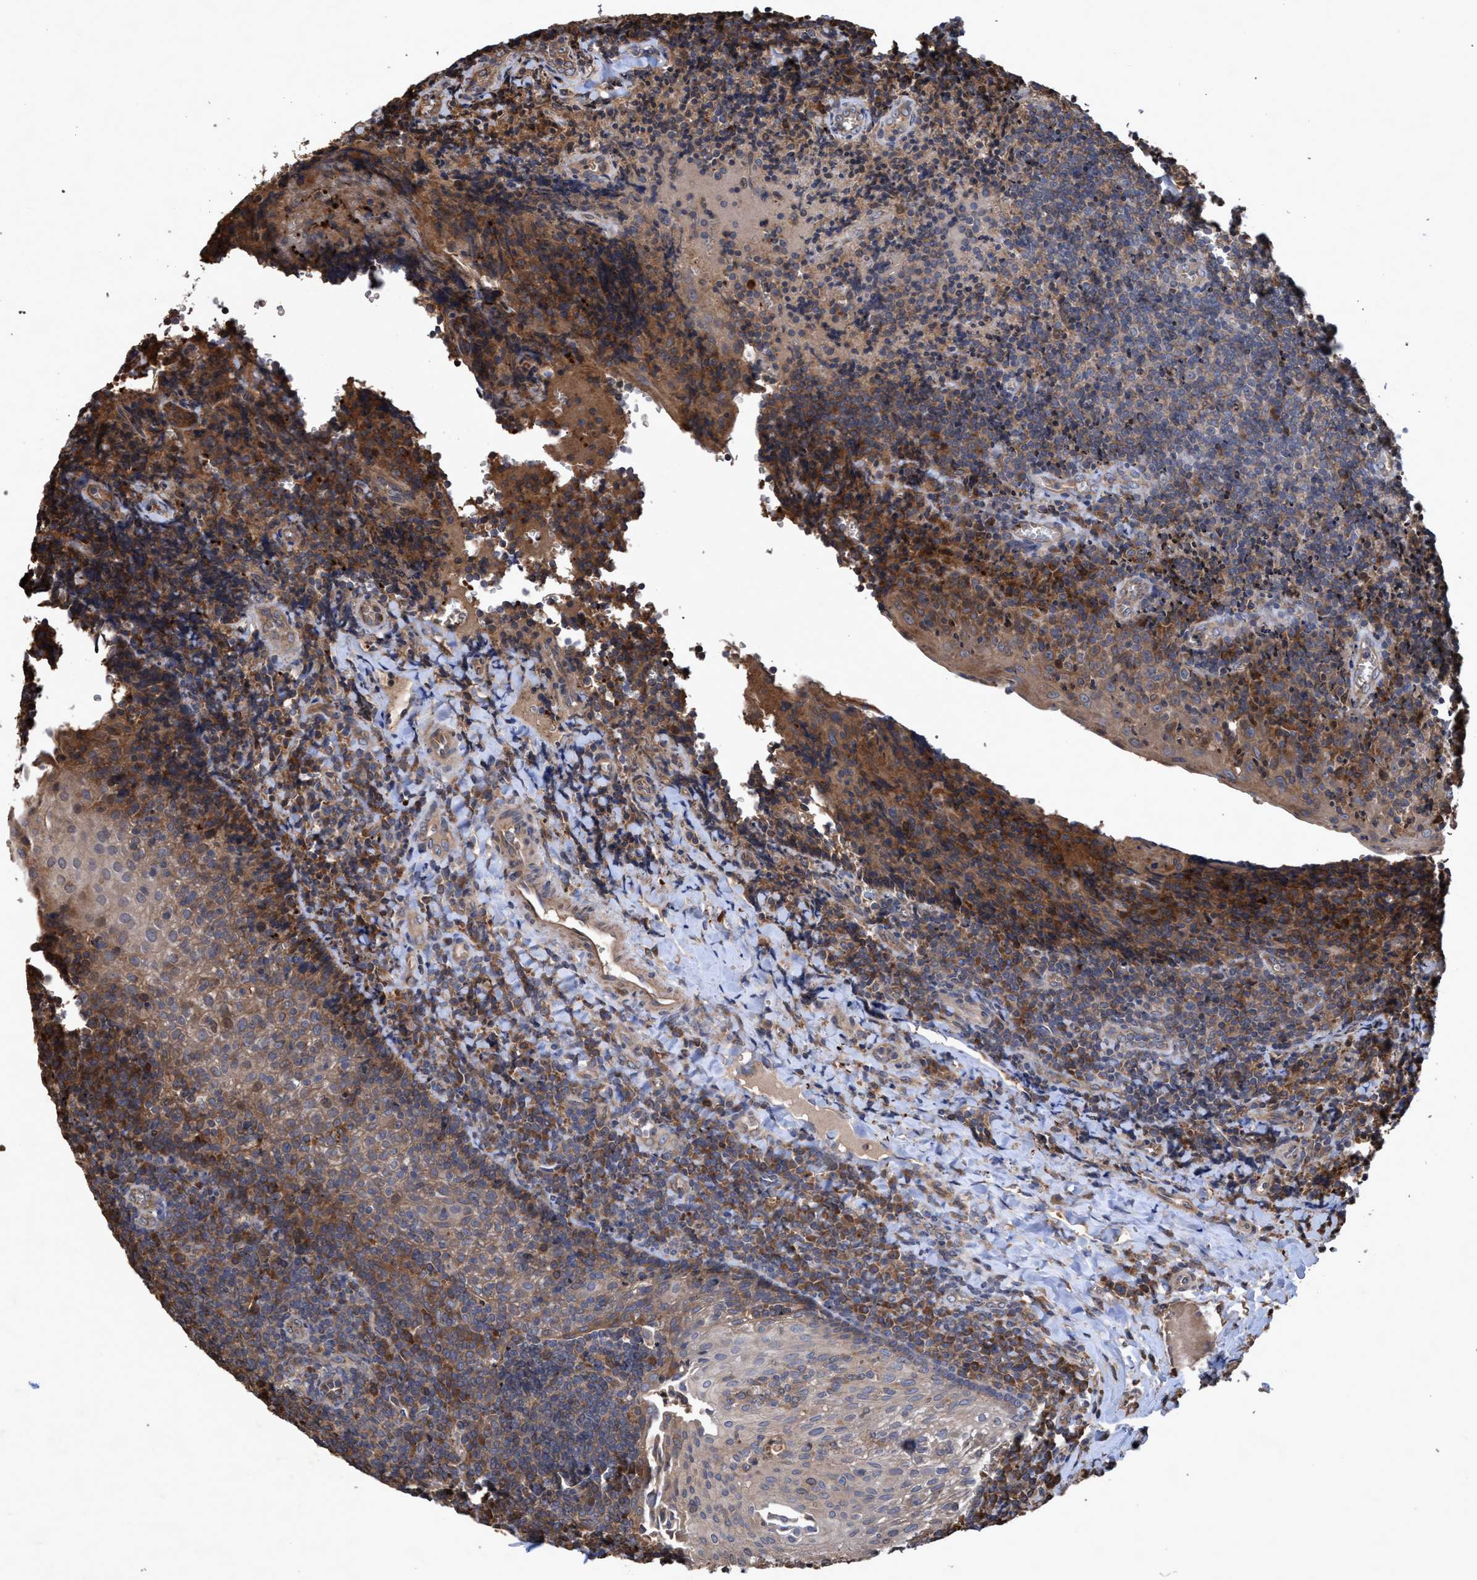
{"staining": {"intensity": "moderate", "quantity": ">75%", "location": "cytoplasmic/membranous"}, "tissue": "tonsil", "cell_type": "Germinal center cells", "image_type": "normal", "snomed": [{"axis": "morphology", "description": "Normal tissue, NOS"}, {"axis": "morphology", "description": "Inflammation, NOS"}, {"axis": "topography", "description": "Tonsil"}], "caption": "Moderate cytoplasmic/membranous expression is identified in approximately >75% of germinal center cells in benign tonsil. Nuclei are stained in blue.", "gene": "CHMP6", "patient": {"sex": "female", "age": 31}}